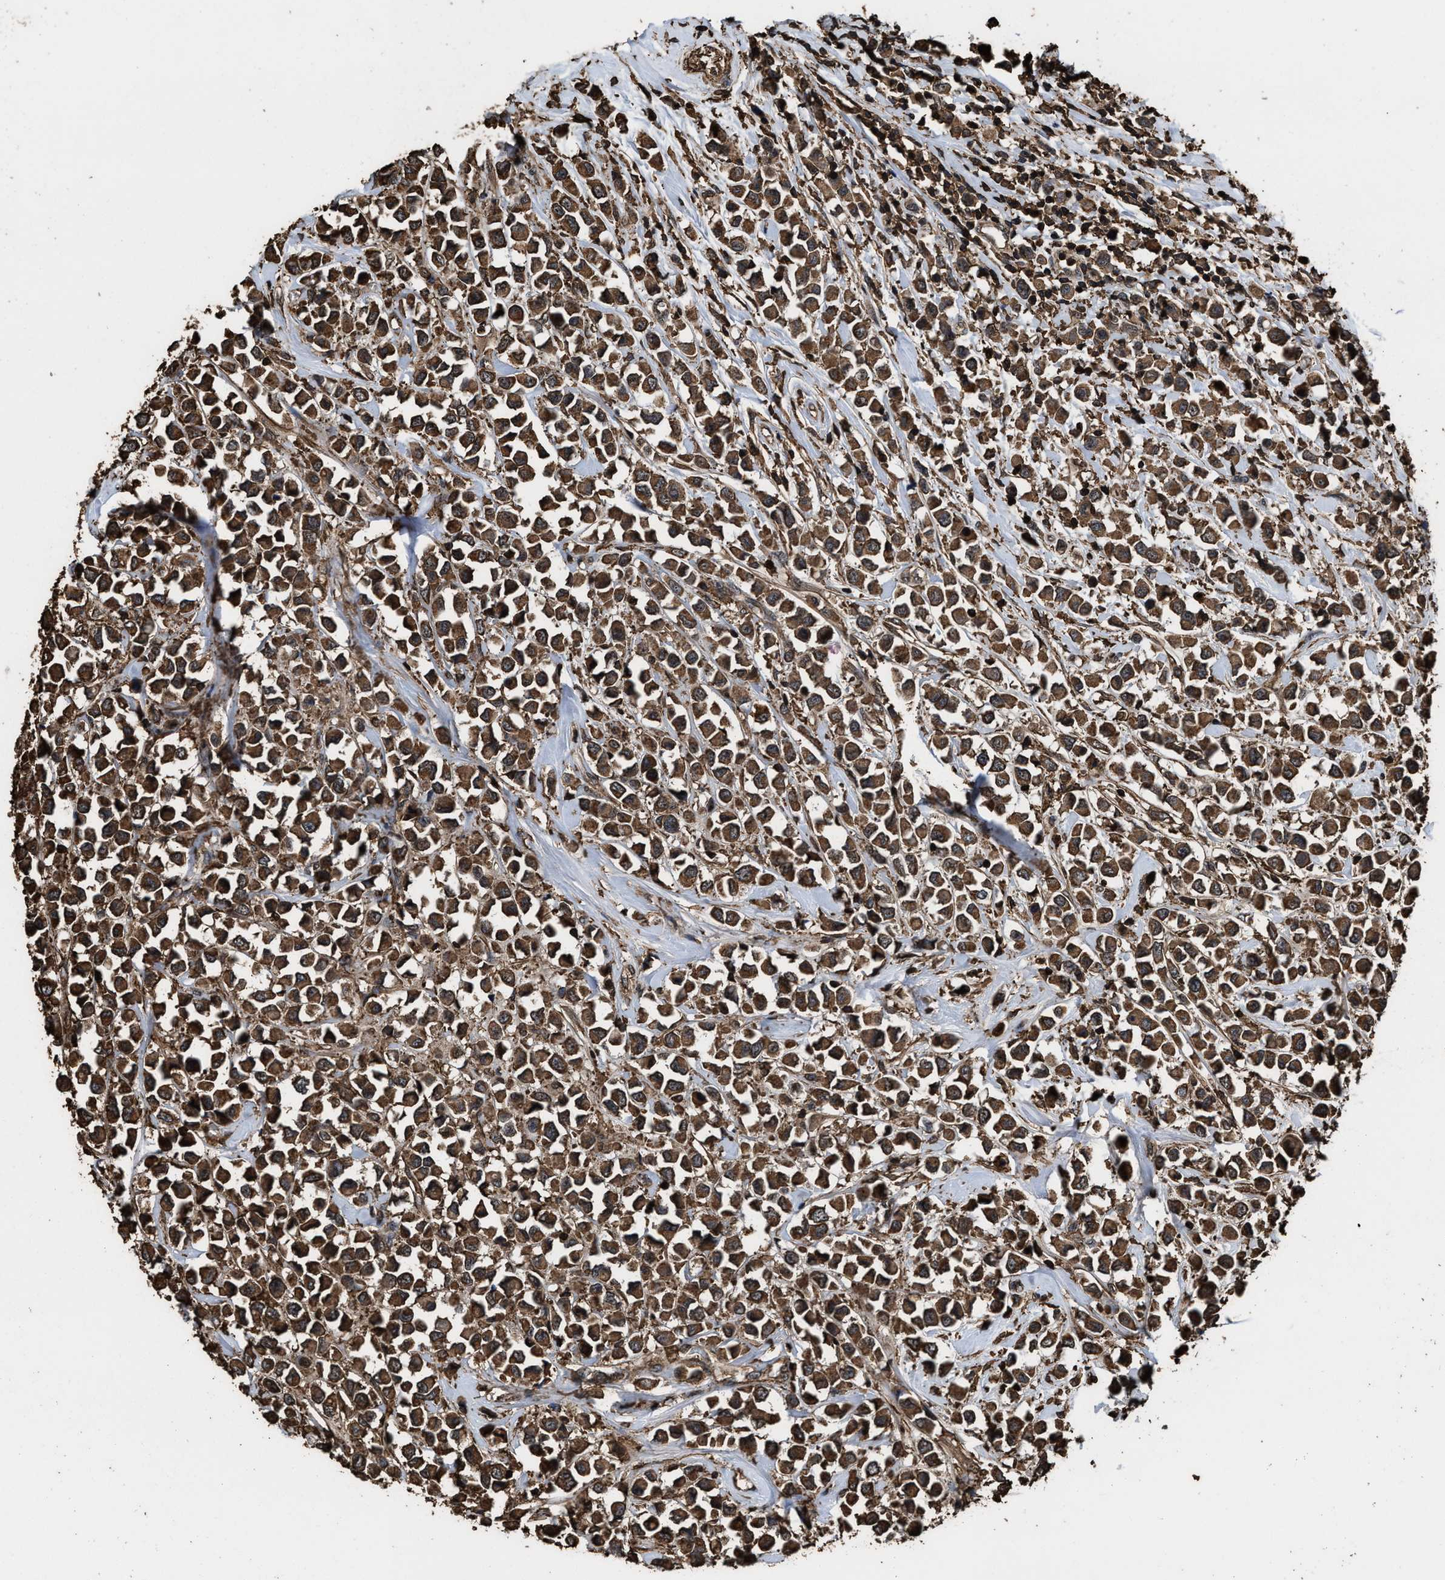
{"staining": {"intensity": "strong", "quantity": ">75%", "location": "cytoplasmic/membranous"}, "tissue": "breast cancer", "cell_type": "Tumor cells", "image_type": "cancer", "snomed": [{"axis": "morphology", "description": "Duct carcinoma"}, {"axis": "topography", "description": "Breast"}], "caption": "This is a histology image of immunohistochemistry staining of breast cancer, which shows strong staining in the cytoplasmic/membranous of tumor cells.", "gene": "KBTBD2", "patient": {"sex": "female", "age": 61}}